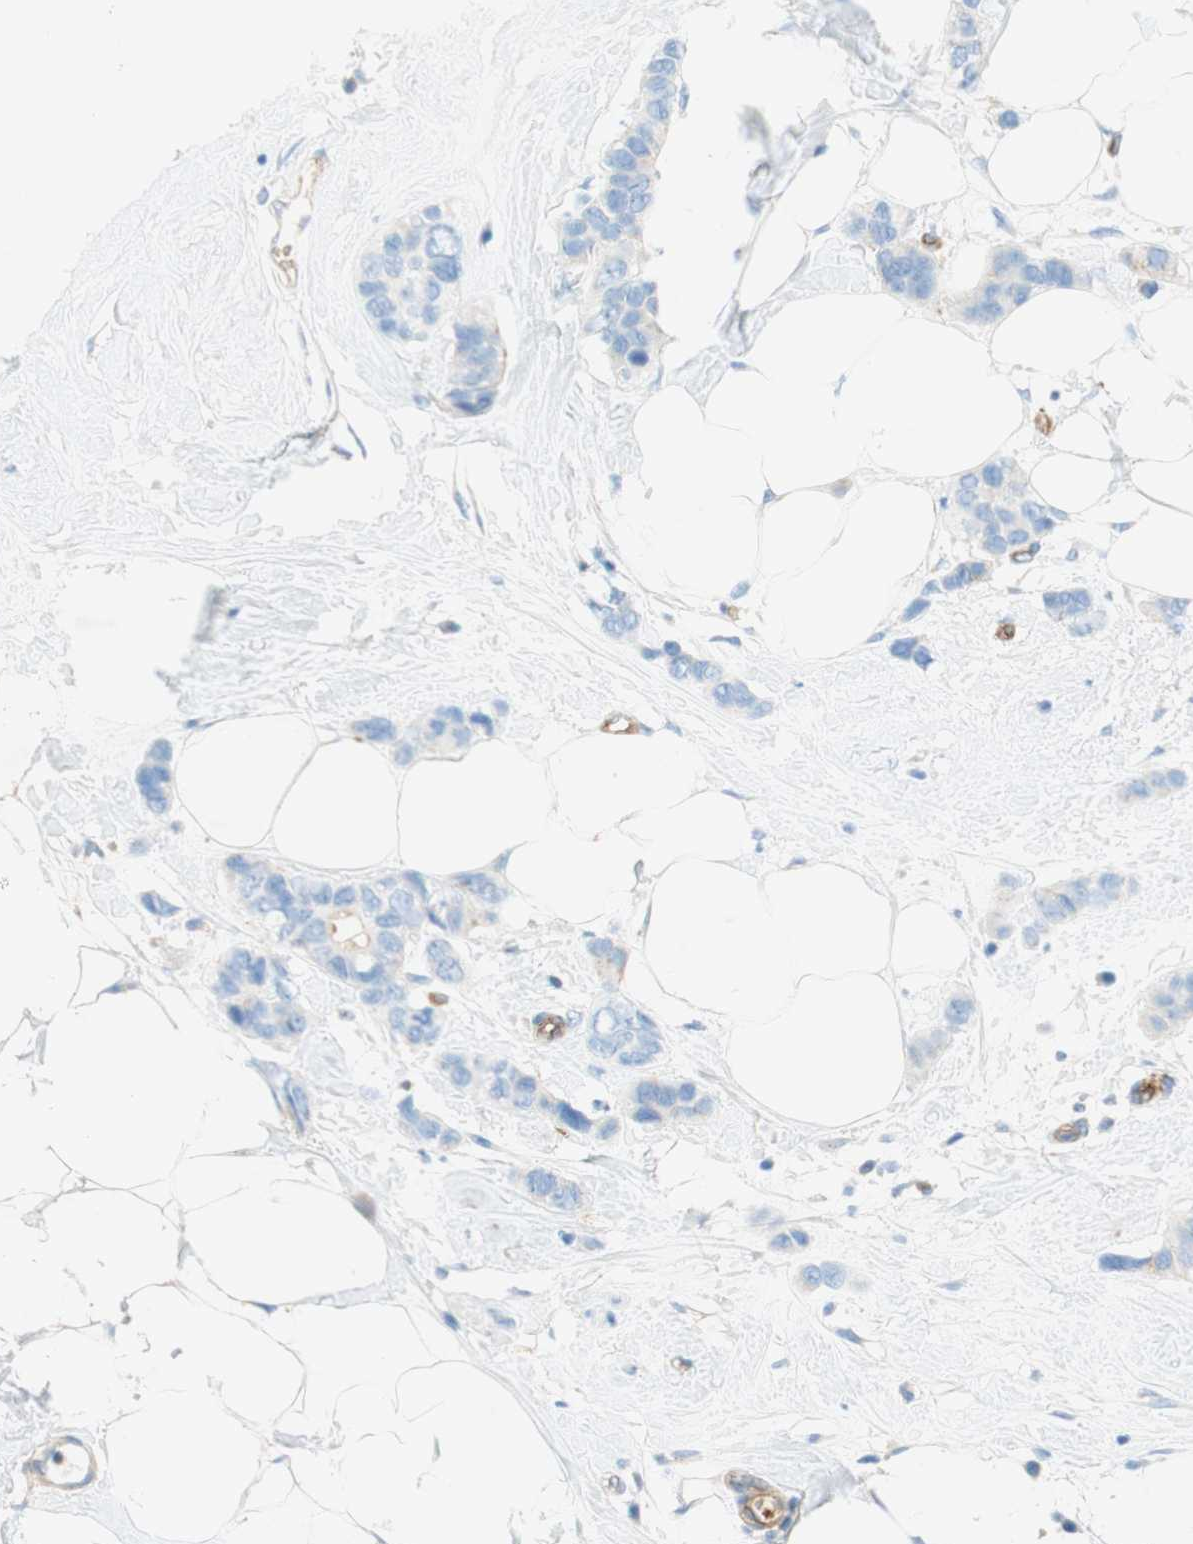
{"staining": {"intensity": "negative", "quantity": "none", "location": "none"}, "tissue": "breast cancer", "cell_type": "Tumor cells", "image_type": "cancer", "snomed": [{"axis": "morphology", "description": "Normal tissue, NOS"}, {"axis": "morphology", "description": "Duct carcinoma"}, {"axis": "topography", "description": "Breast"}], "caption": "This is an IHC histopathology image of breast cancer. There is no positivity in tumor cells.", "gene": "STOM", "patient": {"sex": "female", "age": 50}}